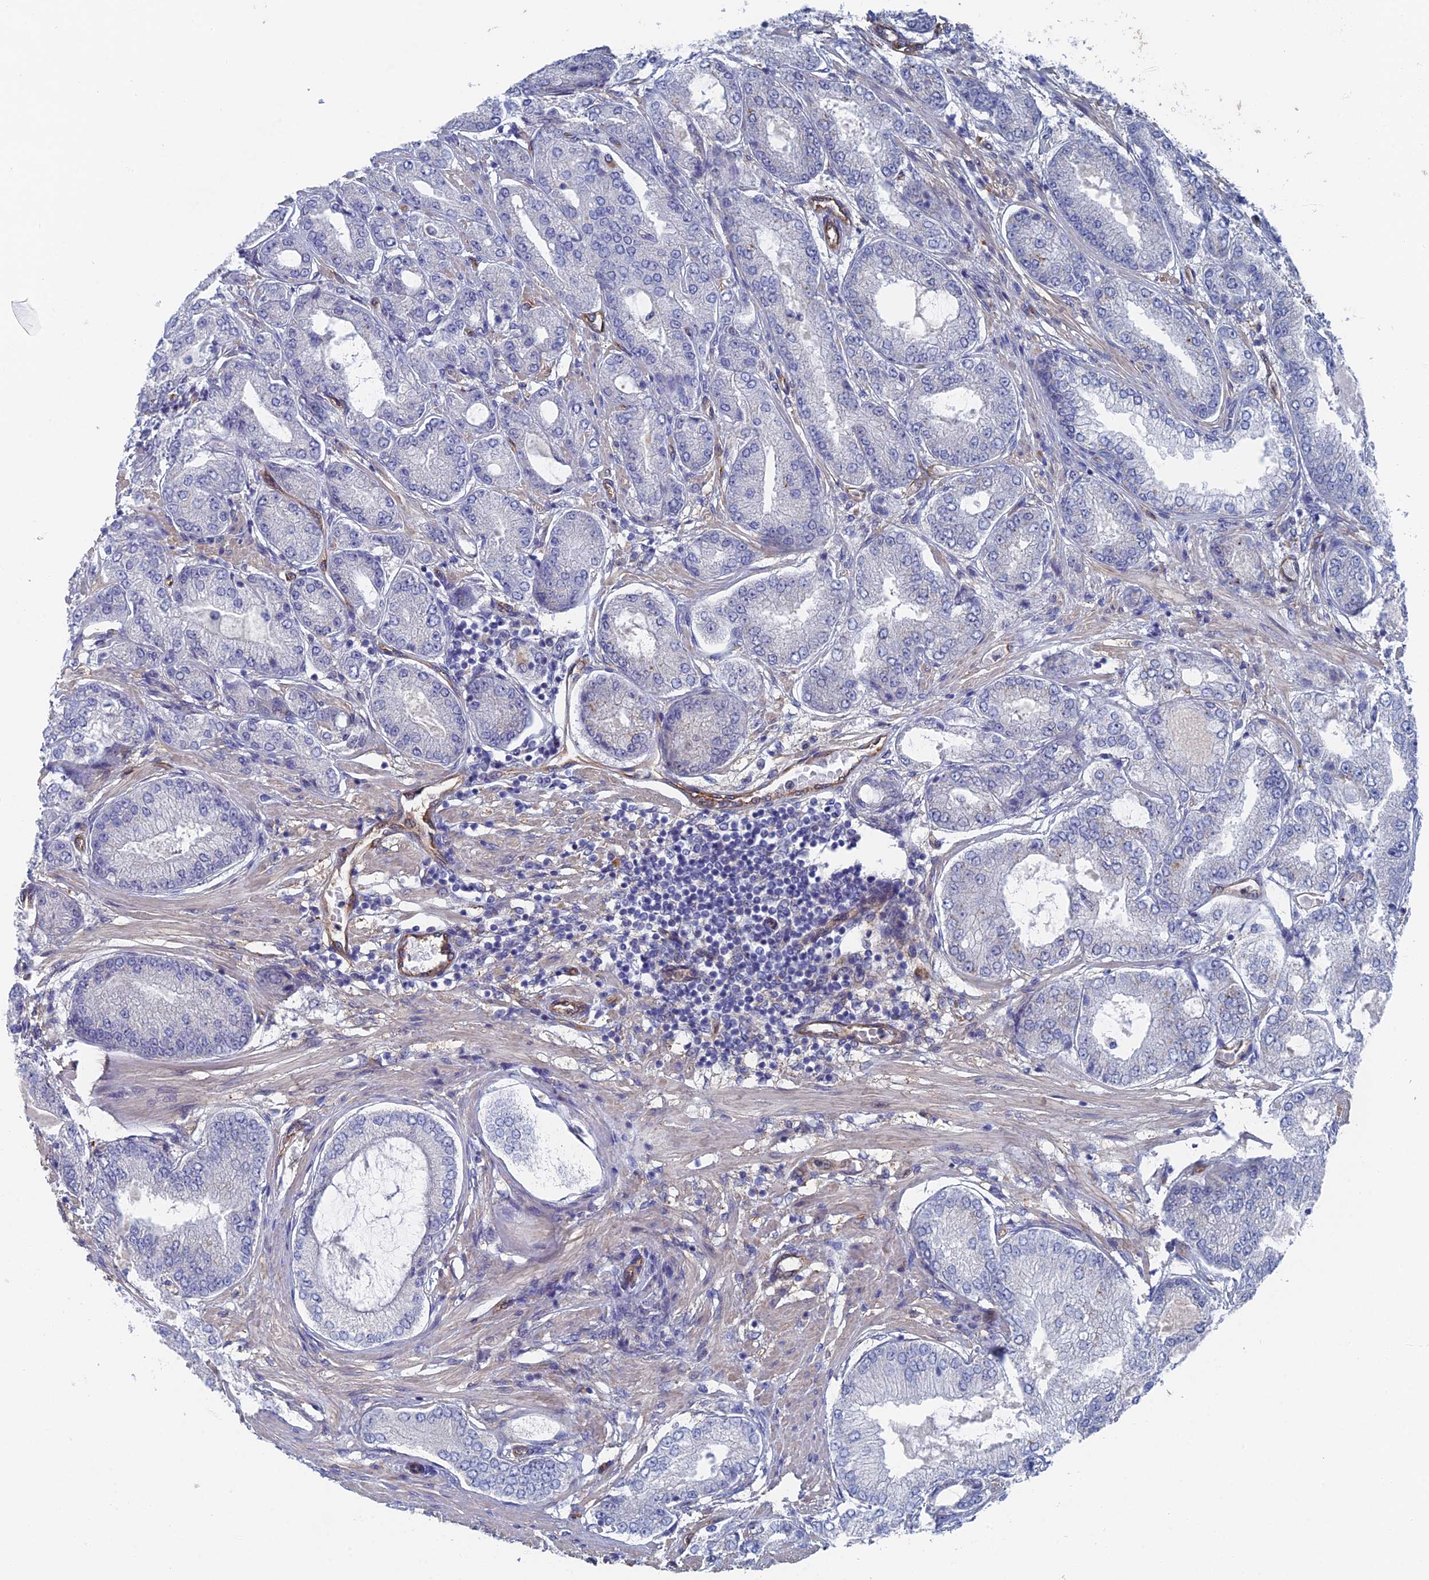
{"staining": {"intensity": "negative", "quantity": "none", "location": "none"}, "tissue": "prostate cancer", "cell_type": "Tumor cells", "image_type": "cancer", "snomed": [{"axis": "morphology", "description": "Adenocarcinoma, High grade"}, {"axis": "topography", "description": "Prostate"}], "caption": "High power microscopy histopathology image of an immunohistochemistry (IHC) image of prostate cancer (adenocarcinoma (high-grade)), revealing no significant expression in tumor cells.", "gene": "ARAP3", "patient": {"sex": "male", "age": 71}}